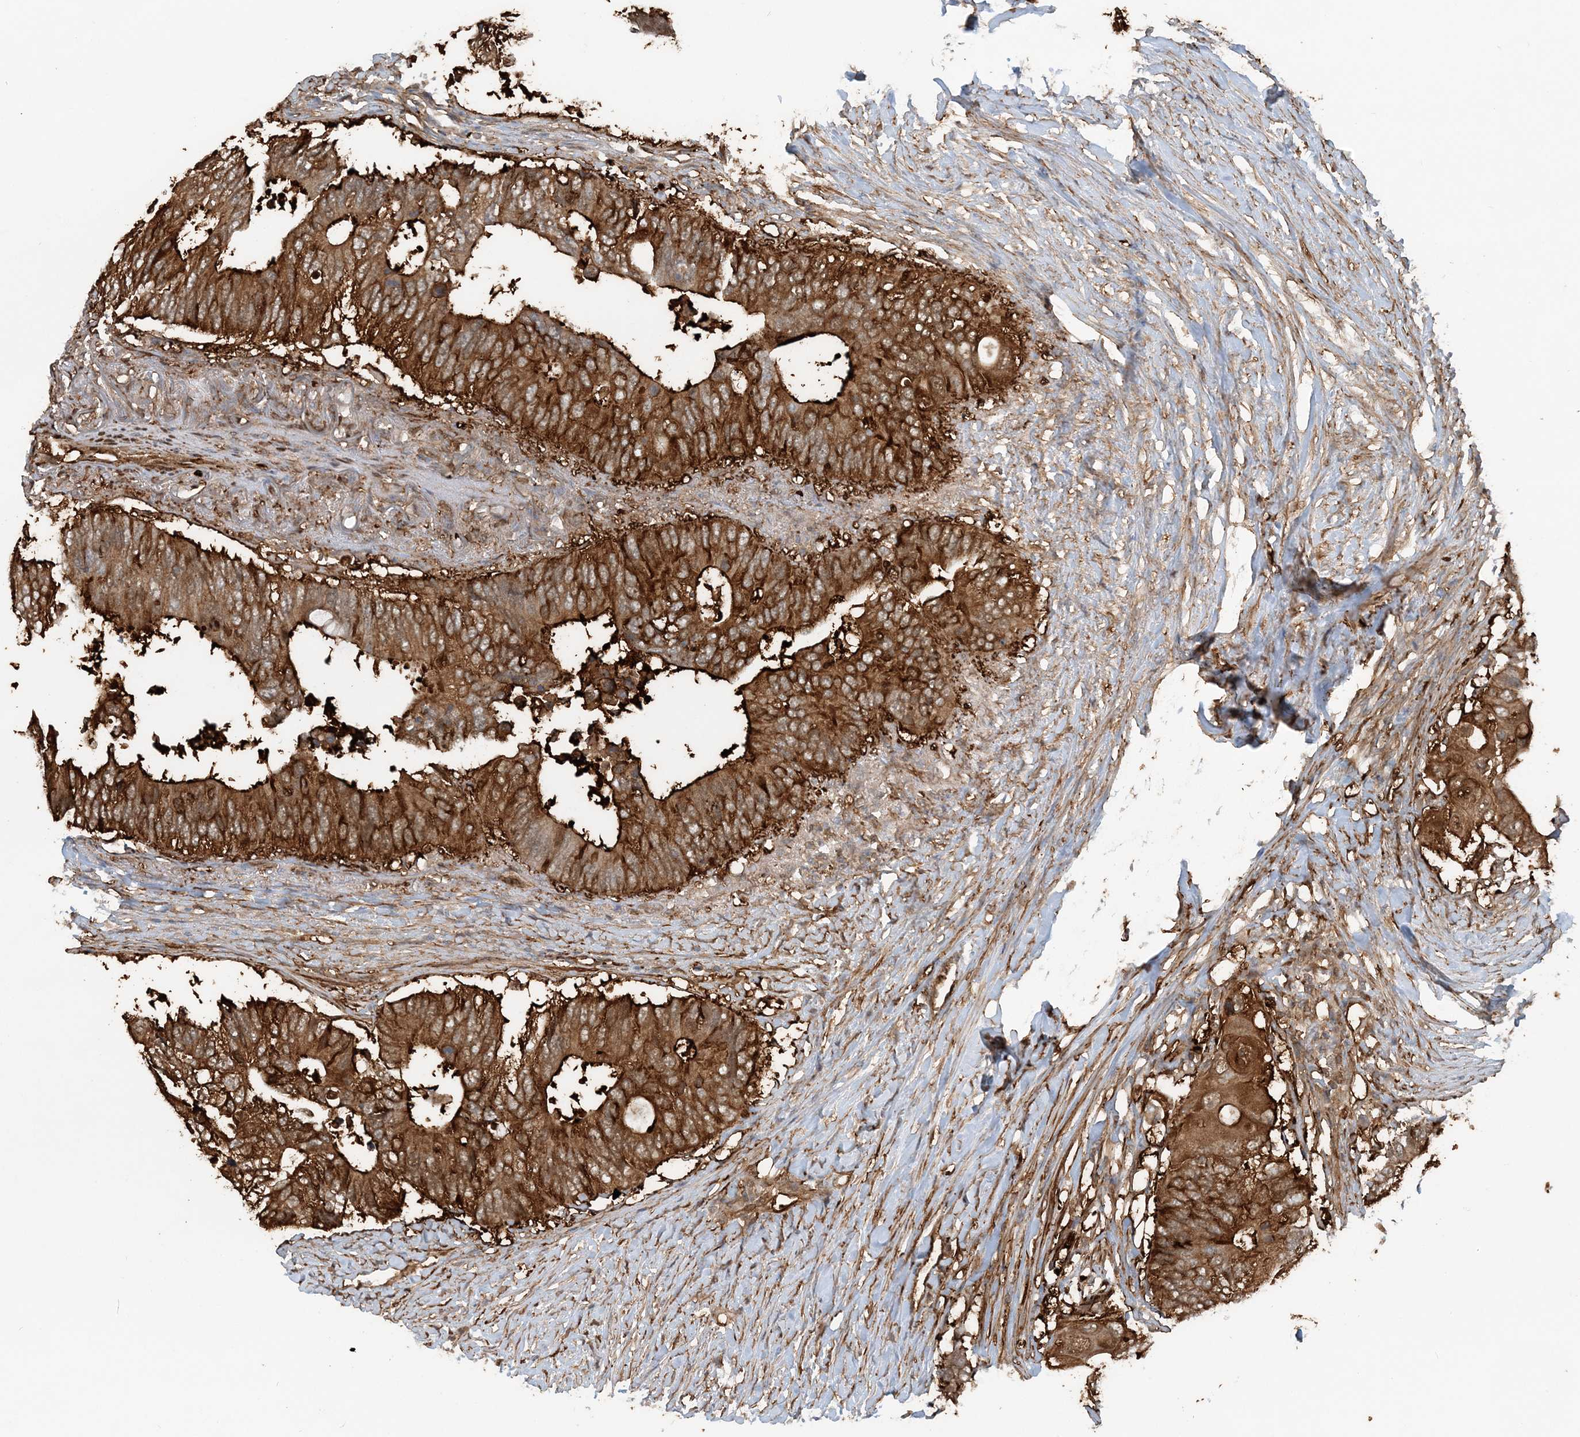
{"staining": {"intensity": "strong", "quantity": ">75%", "location": "cytoplasmic/membranous"}, "tissue": "colorectal cancer", "cell_type": "Tumor cells", "image_type": "cancer", "snomed": [{"axis": "morphology", "description": "Adenocarcinoma, NOS"}, {"axis": "topography", "description": "Colon"}], "caption": "Immunohistochemical staining of adenocarcinoma (colorectal) demonstrates strong cytoplasmic/membranous protein positivity in approximately >75% of tumor cells. Immunohistochemistry (ihc) stains the protein of interest in brown and the nuclei are stained blue.", "gene": "DSTN", "patient": {"sex": "male", "age": 71}}